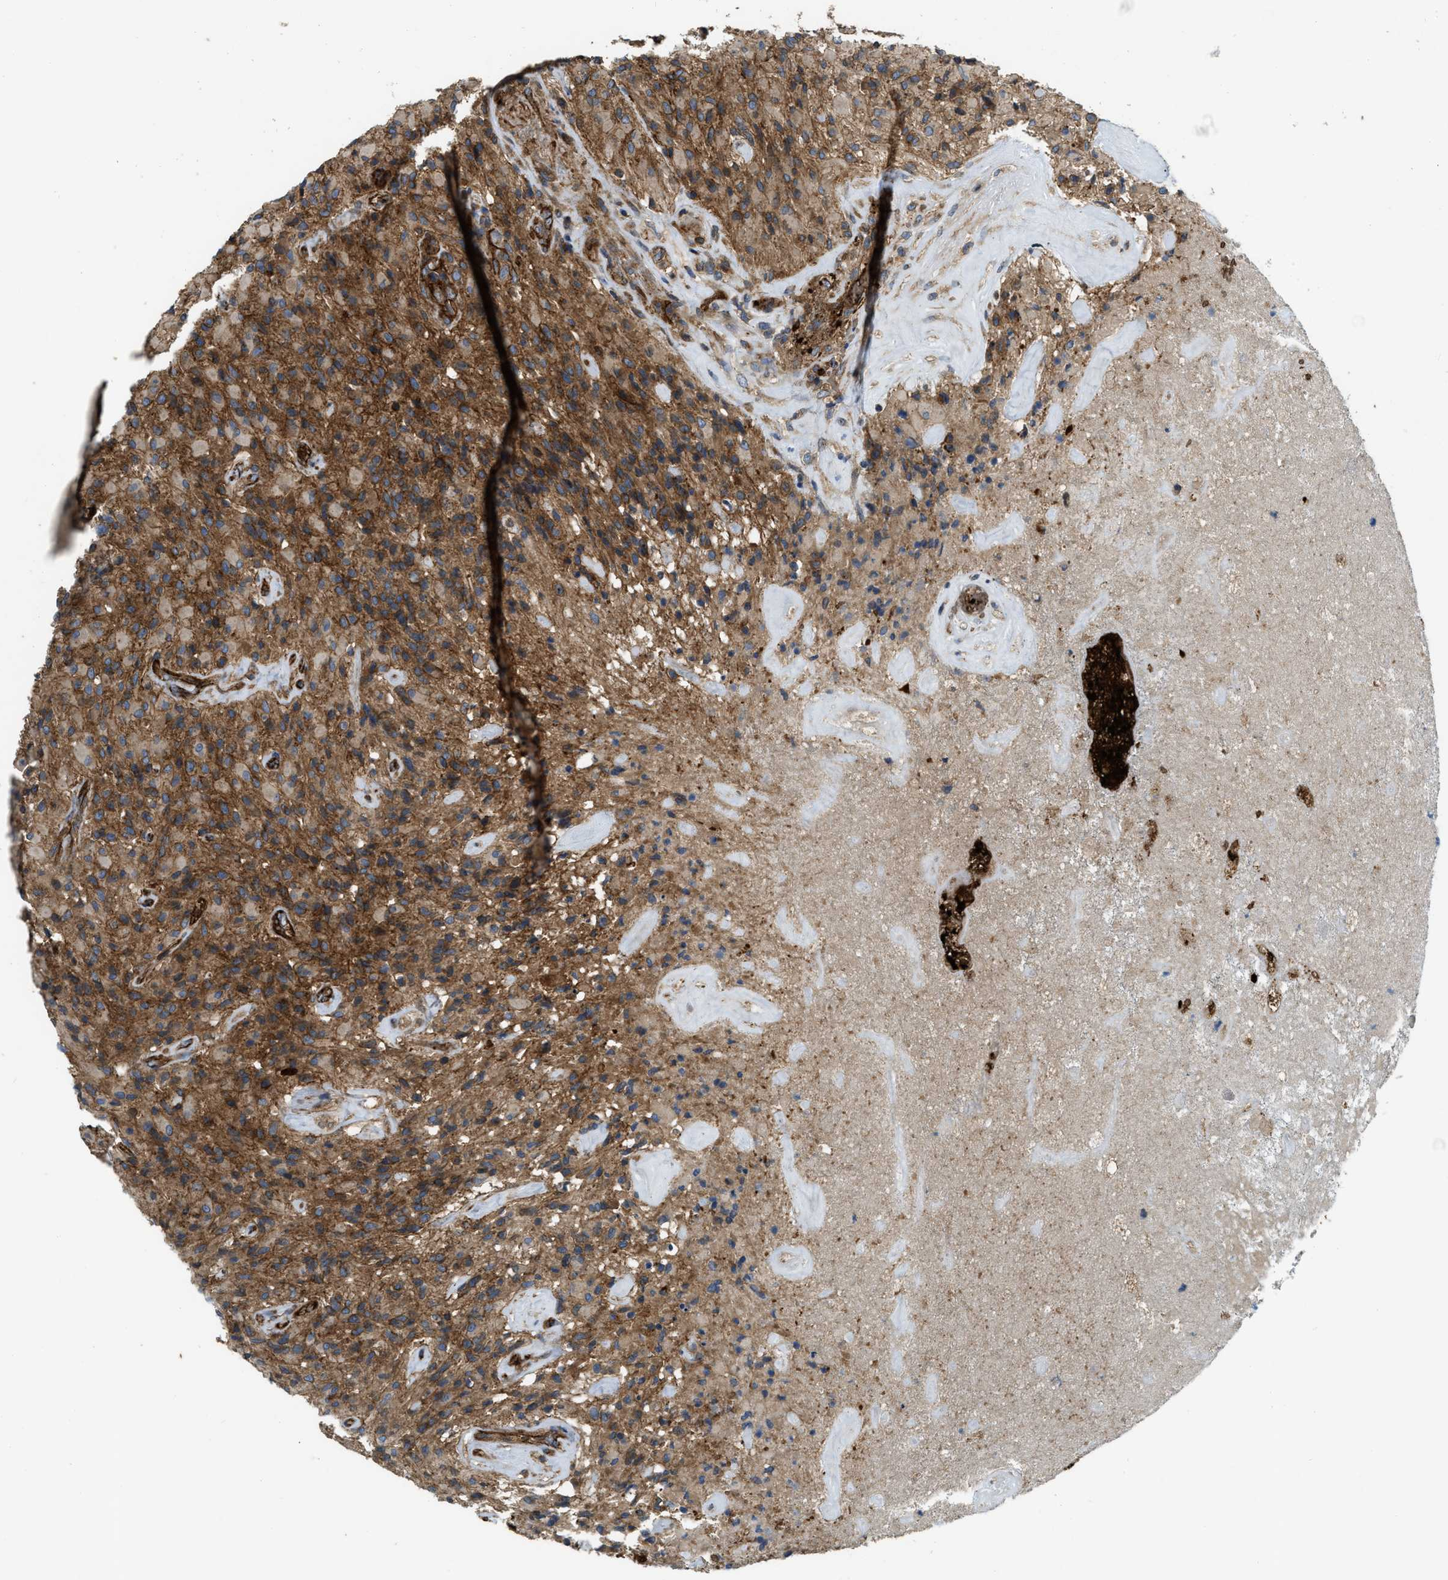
{"staining": {"intensity": "strong", "quantity": ">75%", "location": "cytoplasmic/membranous"}, "tissue": "glioma", "cell_type": "Tumor cells", "image_type": "cancer", "snomed": [{"axis": "morphology", "description": "Glioma, malignant, High grade"}, {"axis": "topography", "description": "Brain"}], "caption": "The photomicrograph shows staining of malignant high-grade glioma, revealing strong cytoplasmic/membranous protein expression (brown color) within tumor cells.", "gene": "ERC1", "patient": {"sex": "male", "age": 71}}